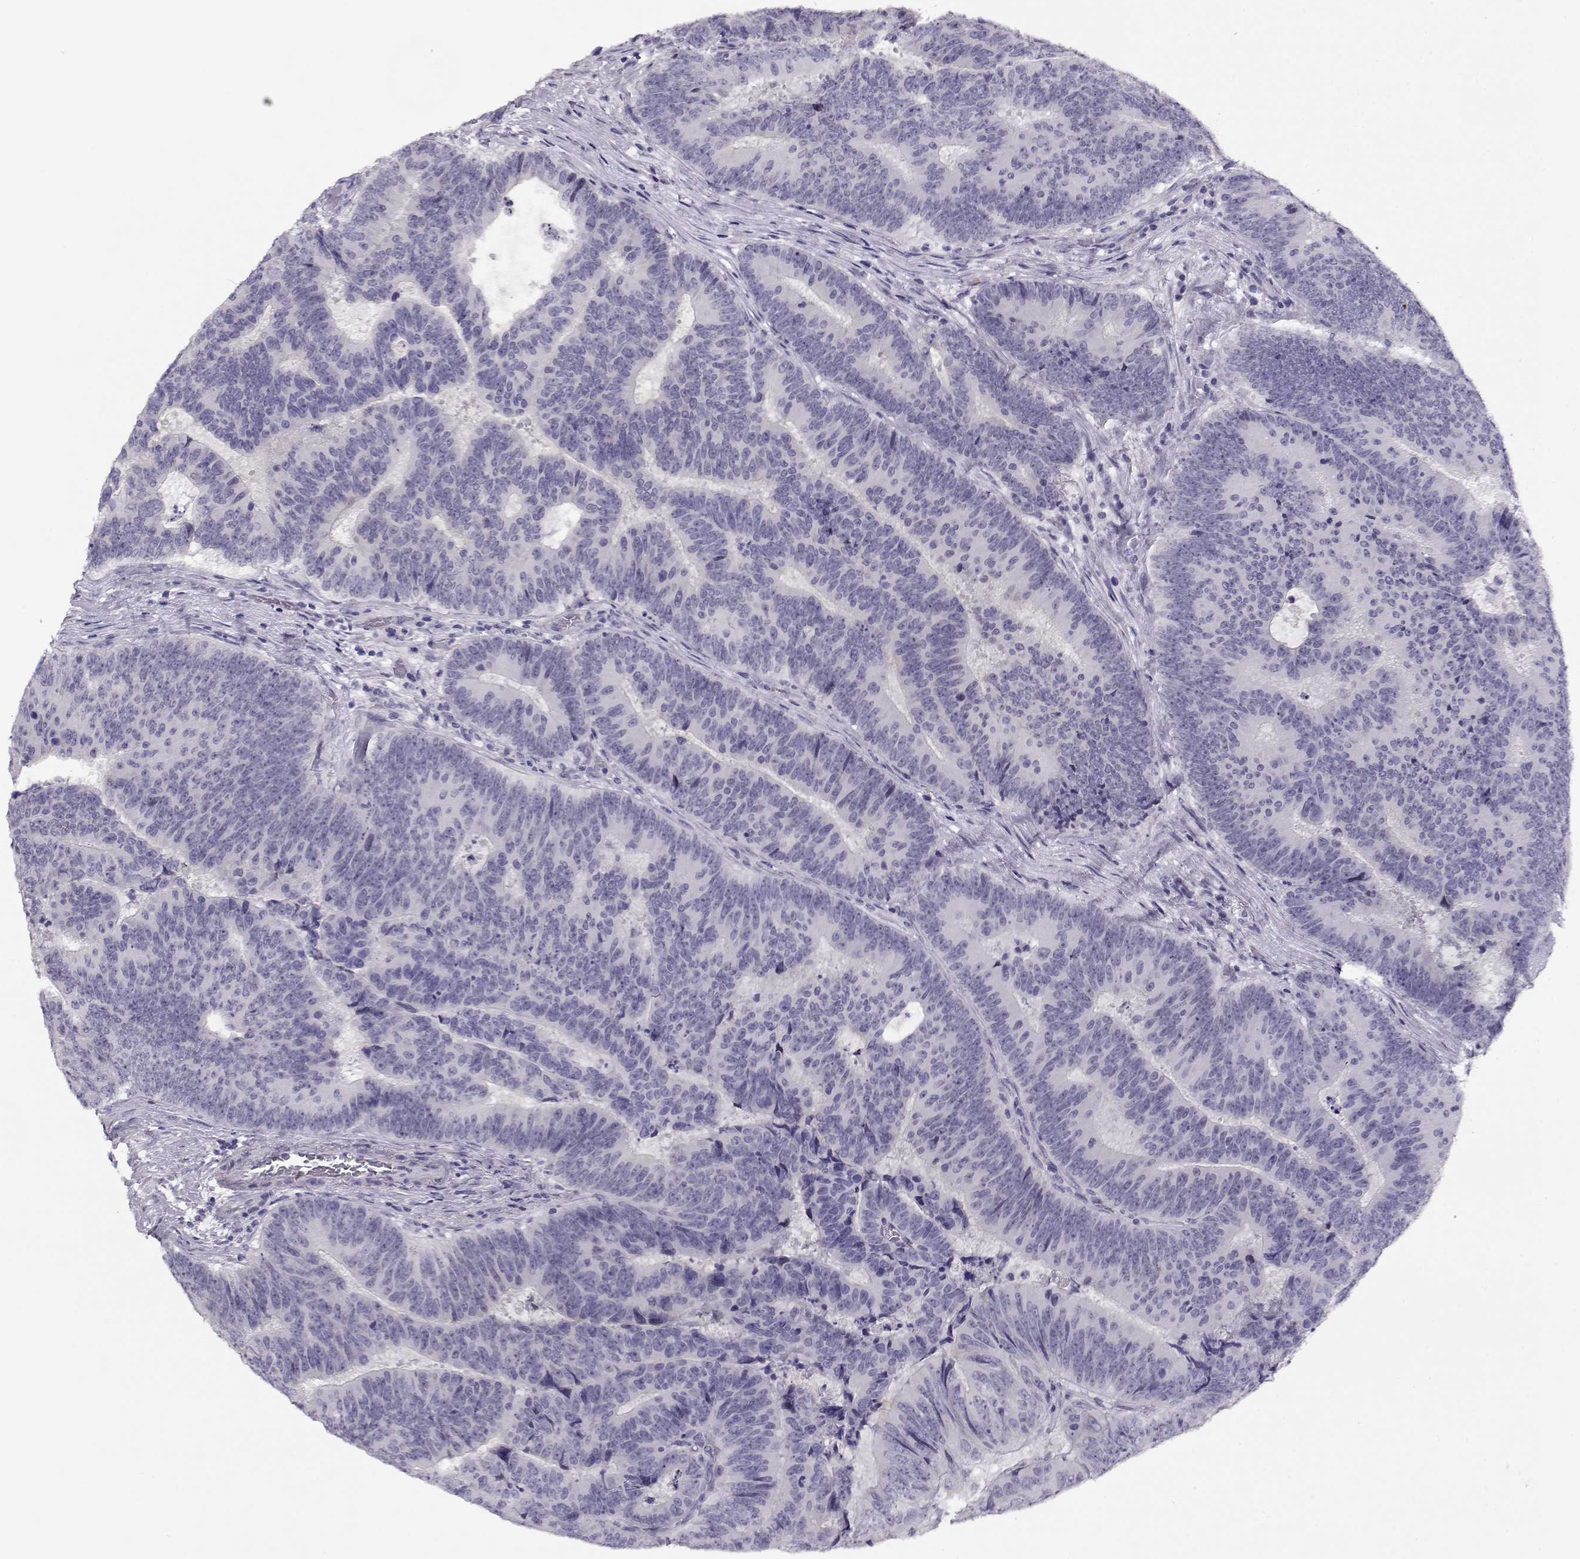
{"staining": {"intensity": "negative", "quantity": "none", "location": "none"}, "tissue": "colorectal cancer", "cell_type": "Tumor cells", "image_type": "cancer", "snomed": [{"axis": "morphology", "description": "Adenocarcinoma, NOS"}, {"axis": "topography", "description": "Colon"}], "caption": "There is no significant staining in tumor cells of colorectal cancer. Brightfield microscopy of IHC stained with DAB (brown) and hematoxylin (blue), captured at high magnification.", "gene": "CRX", "patient": {"sex": "female", "age": 82}}